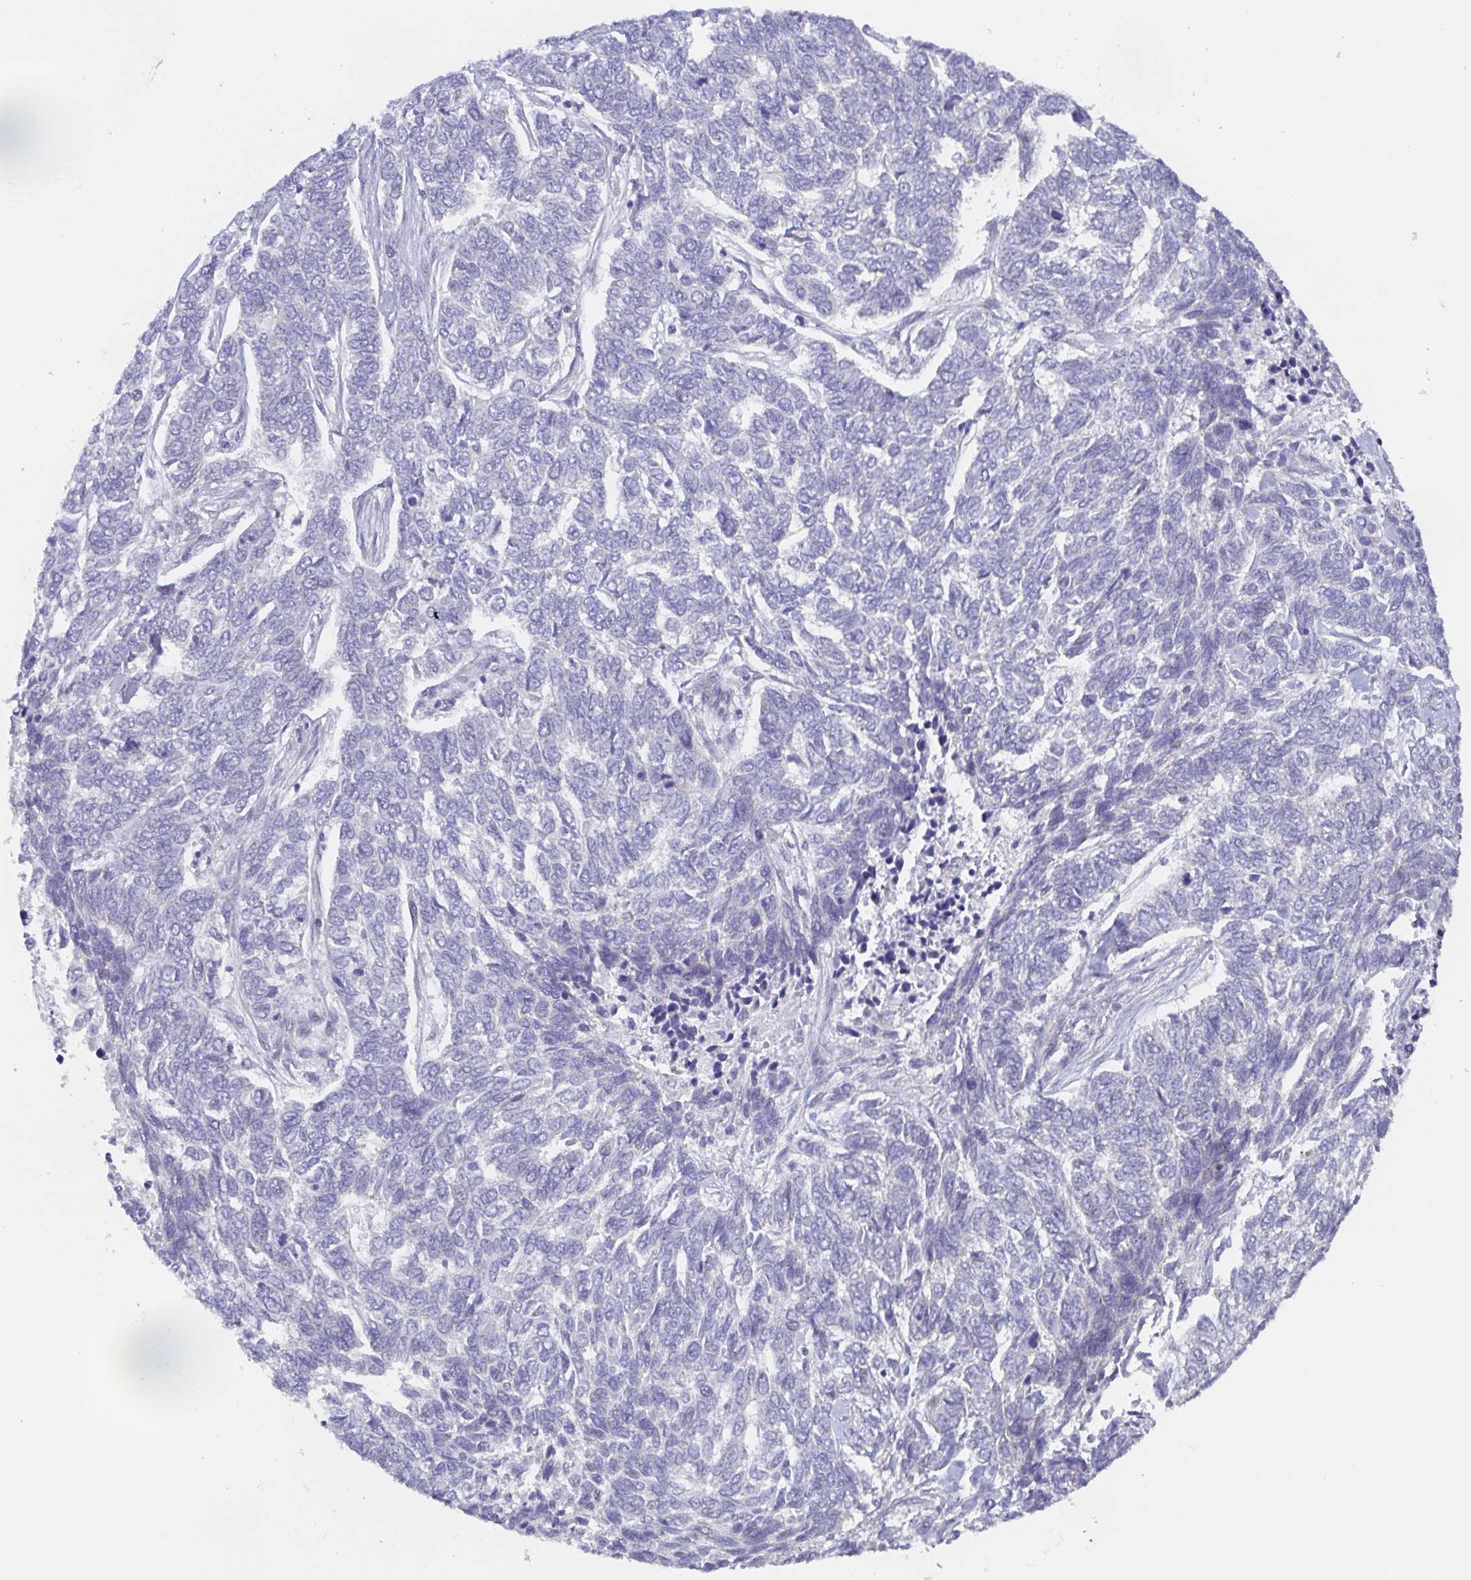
{"staining": {"intensity": "negative", "quantity": "none", "location": "none"}, "tissue": "skin cancer", "cell_type": "Tumor cells", "image_type": "cancer", "snomed": [{"axis": "morphology", "description": "Basal cell carcinoma"}, {"axis": "topography", "description": "Skin"}], "caption": "Immunohistochemistry (IHC) histopathology image of basal cell carcinoma (skin) stained for a protein (brown), which reveals no expression in tumor cells.", "gene": "POU2F3", "patient": {"sex": "female", "age": 65}}